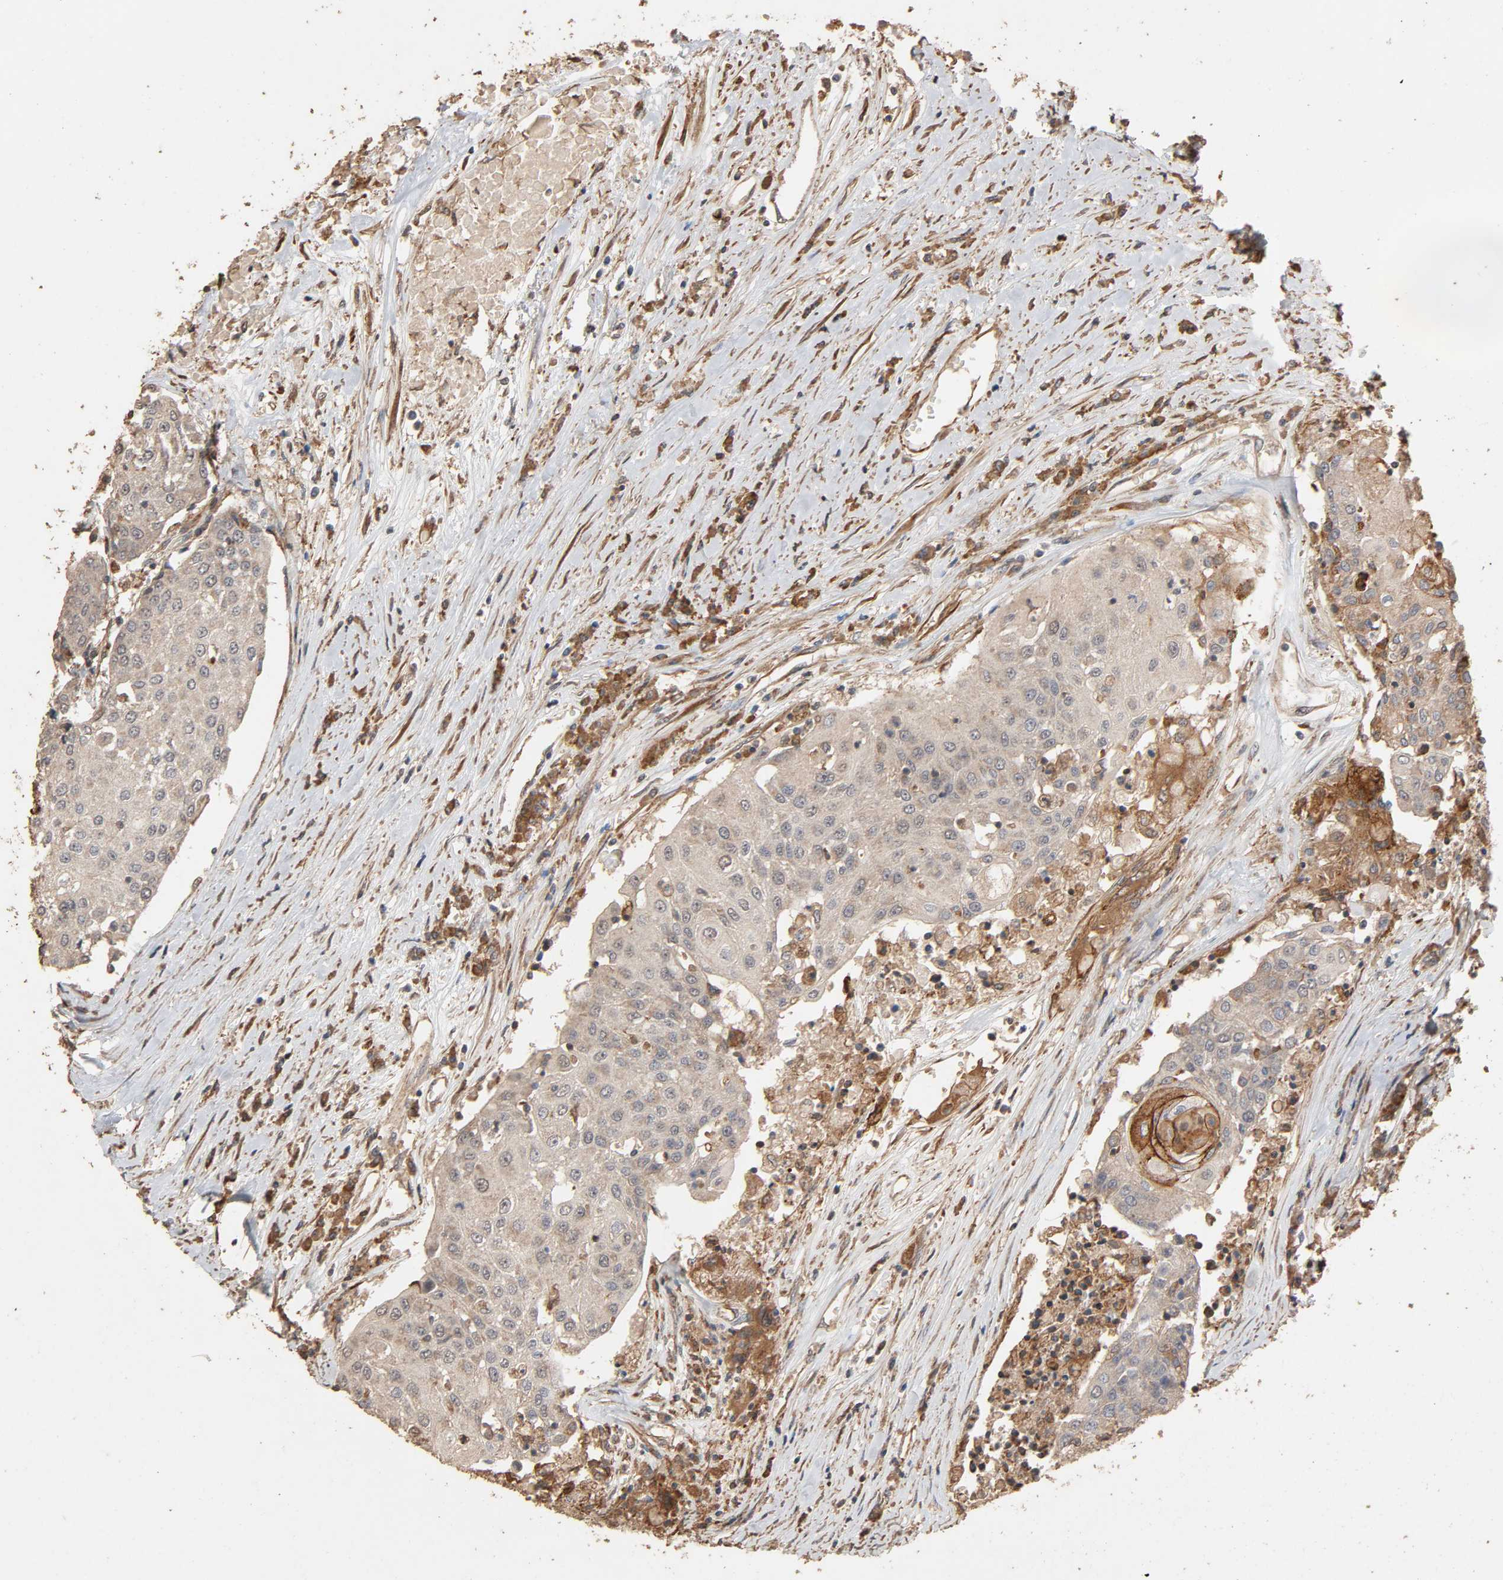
{"staining": {"intensity": "weak", "quantity": "25%-75%", "location": "cytoplasmic/membranous"}, "tissue": "urothelial cancer", "cell_type": "Tumor cells", "image_type": "cancer", "snomed": [{"axis": "morphology", "description": "Urothelial carcinoma, High grade"}, {"axis": "topography", "description": "Urinary bladder"}], "caption": "This photomicrograph reveals immunohistochemistry (IHC) staining of human urothelial cancer, with low weak cytoplasmic/membranous positivity in about 25%-75% of tumor cells.", "gene": "RPS6KA6", "patient": {"sex": "female", "age": 85}}